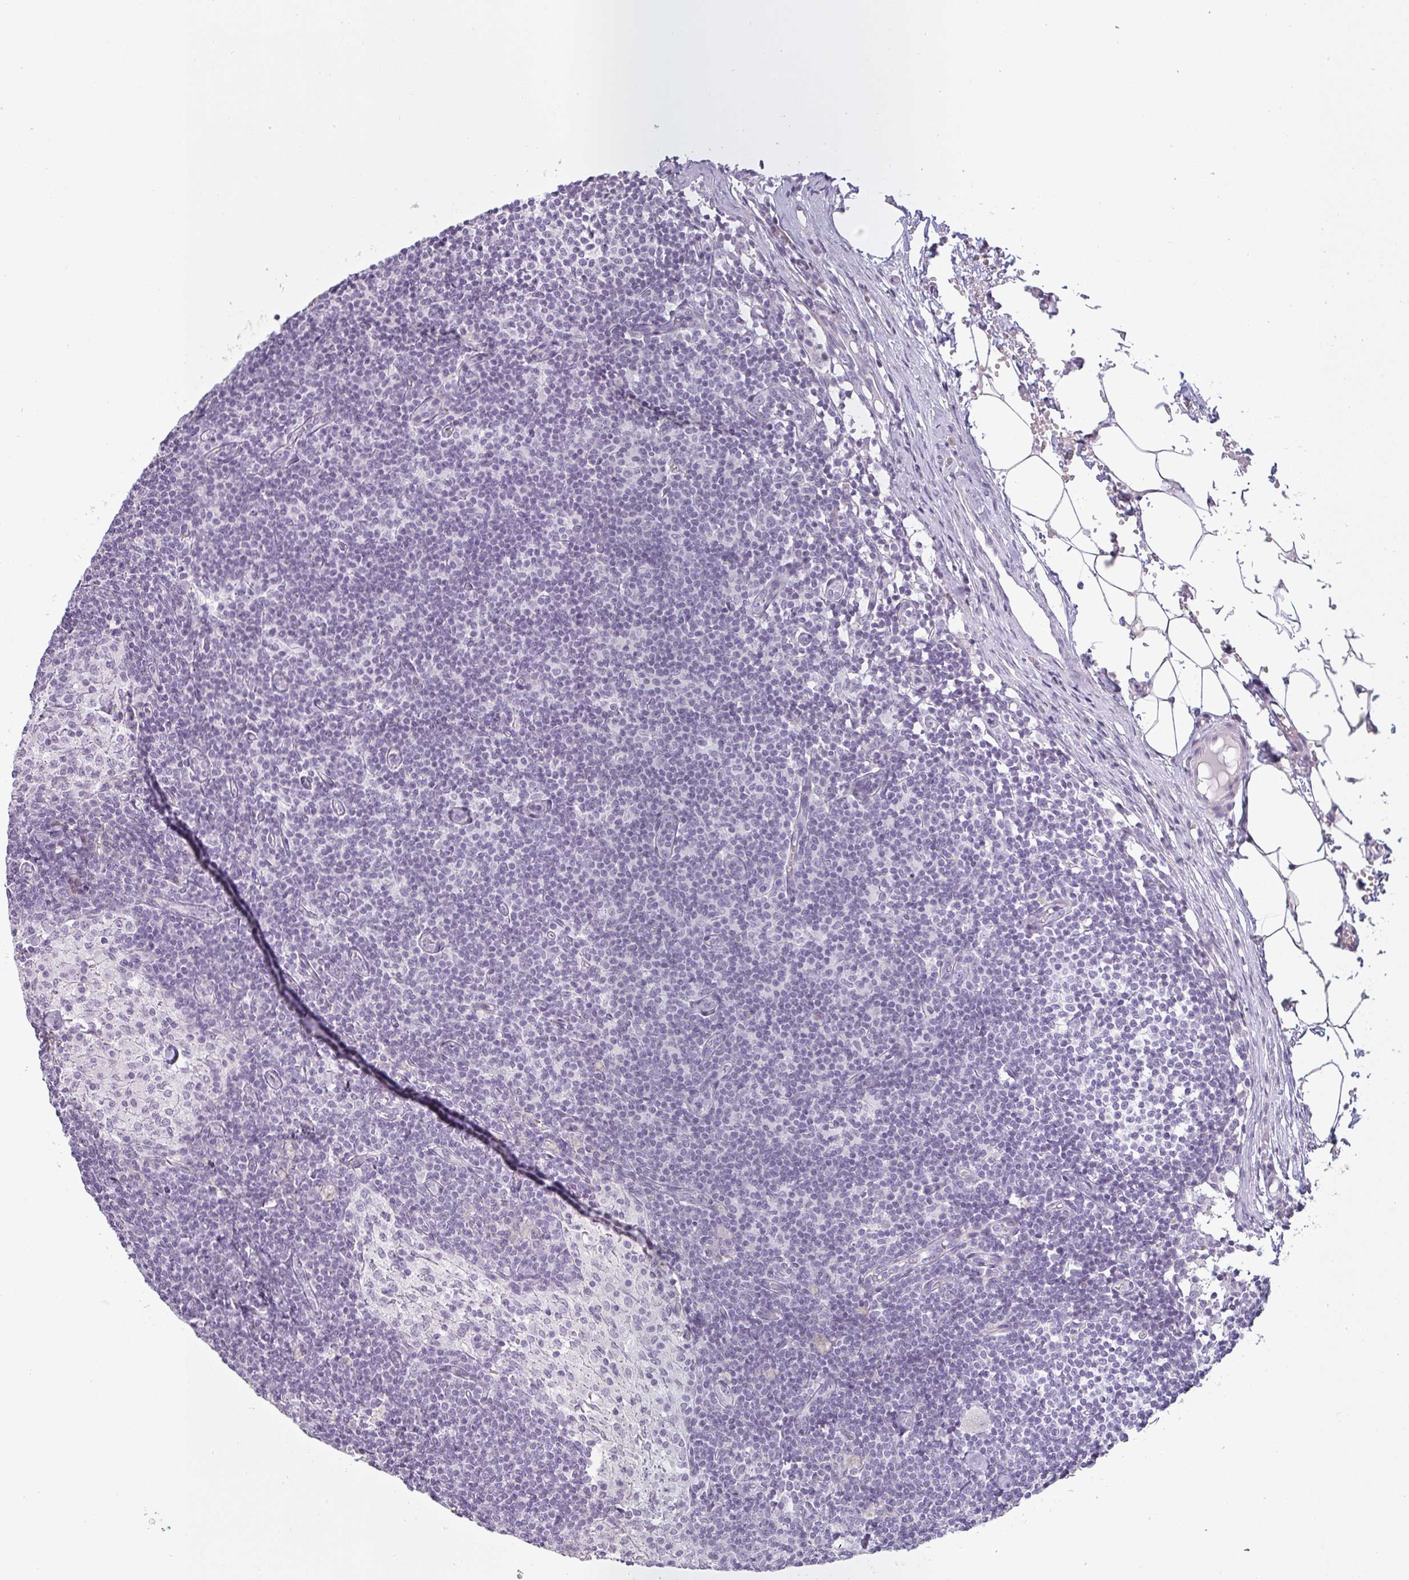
{"staining": {"intensity": "negative", "quantity": "none", "location": "none"}, "tissue": "lymph node", "cell_type": "Germinal center cells", "image_type": "normal", "snomed": [{"axis": "morphology", "description": "Normal tissue, NOS"}, {"axis": "topography", "description": "Lymph node"}], "caption": "Lymph node was stained to show a protein in brown. There is no significant positivity in germinal center cells. (DAB (3,3'-diaminobenzidine) immunohistochemistry (IHC) with hematoxylin counter stain).", "gene": "SIRPB2", "patient": {"sex": "male", "age": 49}}